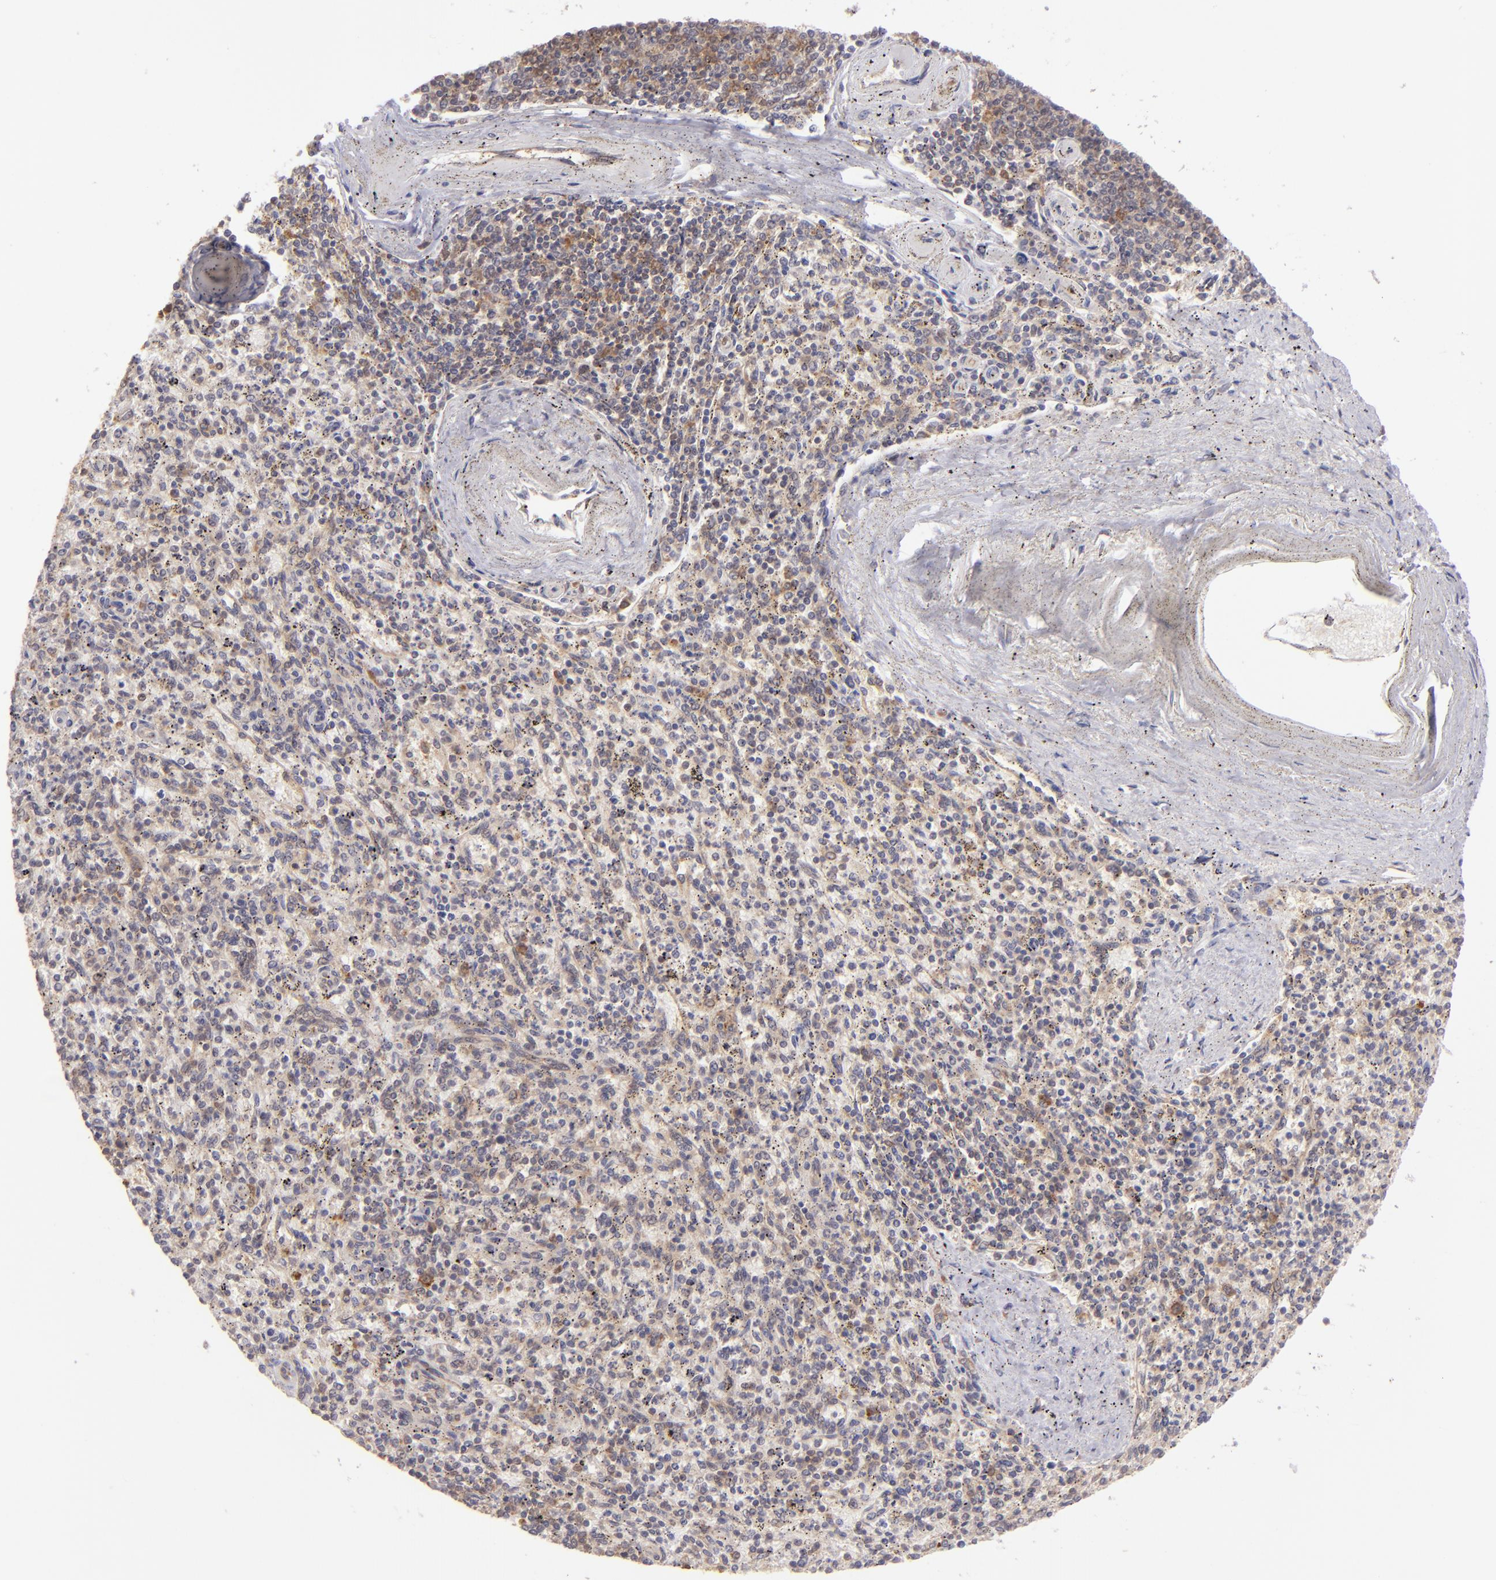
{"staining": {"intensity": "moderate", "quantity": "25%-75%", "location": "cytoplasmic/membranous"}, "tissue": "spleen", "cell_type": "Cells in red pulp", "image_type": "normal", "snomed": [{"axis": "morphology", "description": "Normal tissue, NOS"}, {"axis": "topography", "description": "Spleen"}], "caption": "Moderate cytoplasmic/membranous expression is identified in approximately 25%-75% of cells in red pulp in benign spleen.", "gene": "PTPN13", "patient": {"sex": "male", "age": 72}}